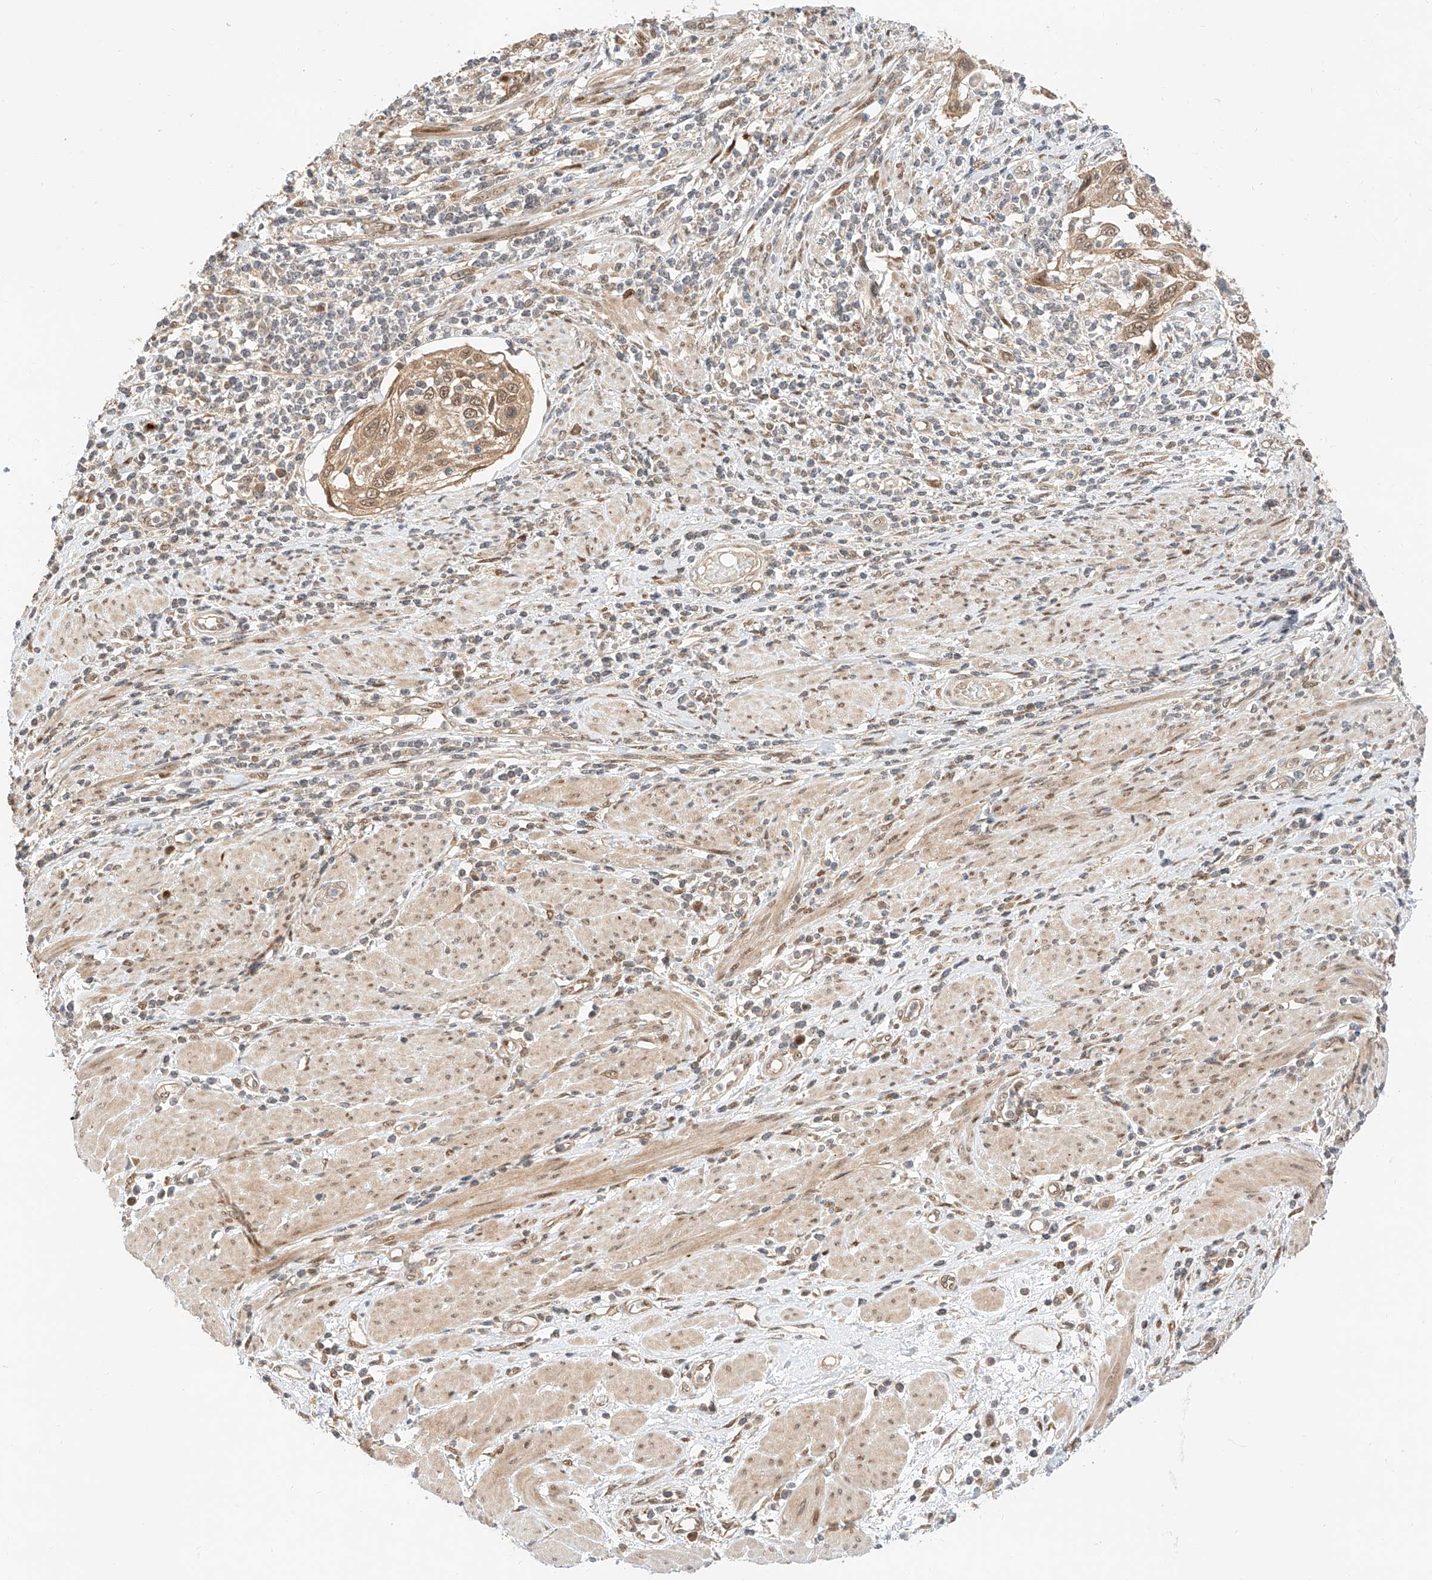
{"staining": {"intensity": "weak", "quantity": ">75%", "location": "cytoplasmic/membranous,nuclear"}, "tissue": "cervical cancer", "cell_type": "Tumor cells", "image_type": "cancer", "snomed": [{"axis": "morphology", "description": "Squamous cell carcinoma, NOS"}, {"axis": "topography", "description": "Cervix"}], "caption": "IHC of human cervical cancer demonstrates low levels of weak cytoplasmic/membranous and nuclear staining in about >75% of tumor cells. (Brightfield microscopy of DAB IHC at high magnification).", "gene": "EIF4H", "patient": {"sex": "female", "age": 70}}